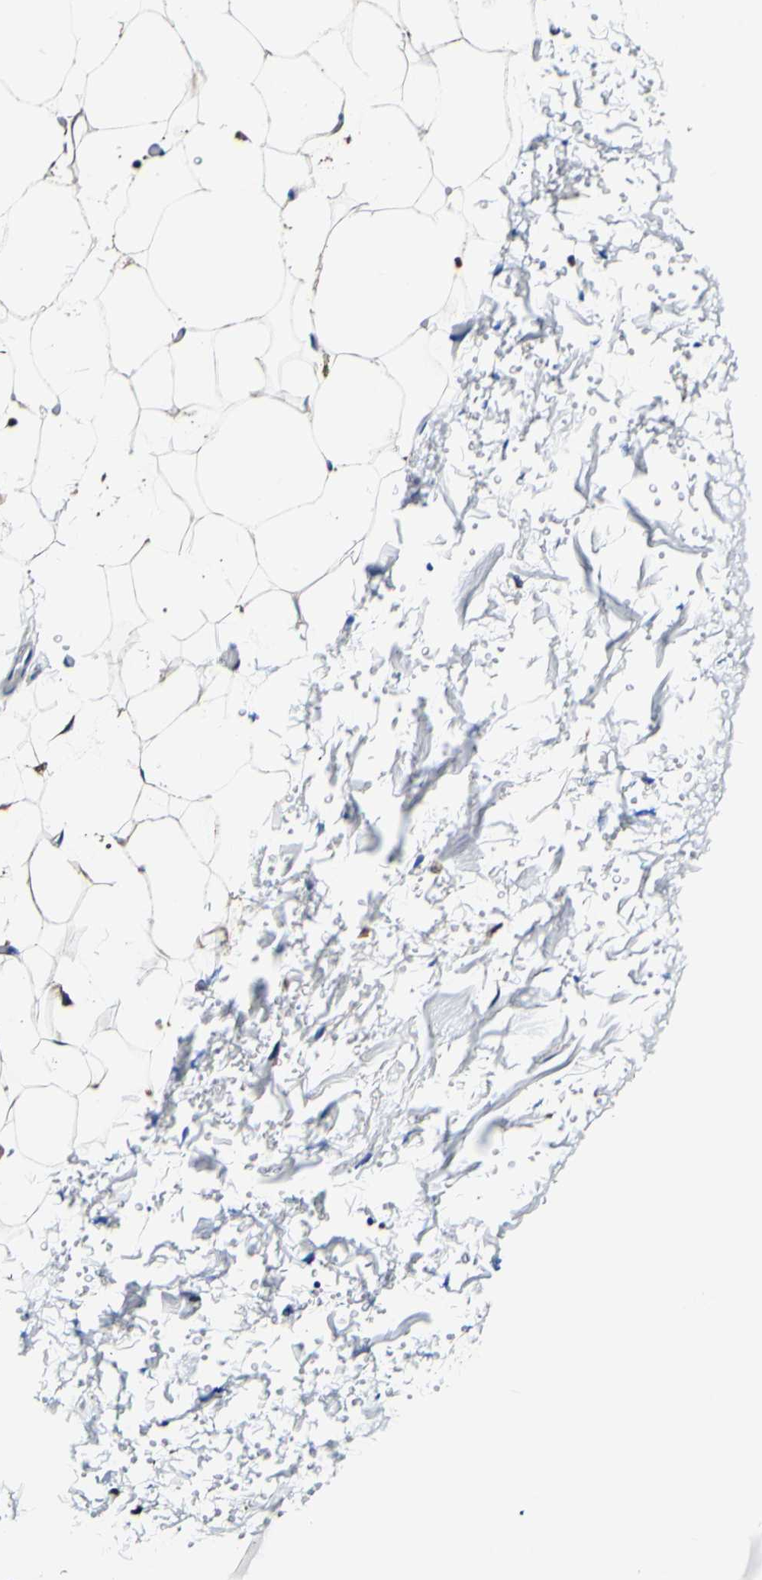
{"staining": {"intensity": "moderate", "quantity": "25%-75%", "location": "cytoplasmic/membranous"}, "tissue": "adipose tissue", "cell_type": "Adipocytes", "image_type": "normal", "snomed": [{"axis": "morphology", "description": "Normal tissue, NOS"}, {"axis": "topography", "description": "Soft tissue"}], "caption": "Adipose tissue was stained to show a protein in brown. There is medium levels of moderate cytoplasmic/membranous positivity in about 25%-75% of adipocytes. (DAB IHC with brightfield microscopy, high magnification).", "gene": "P4HB", "patient": {"sex": "male", "age": 72}}